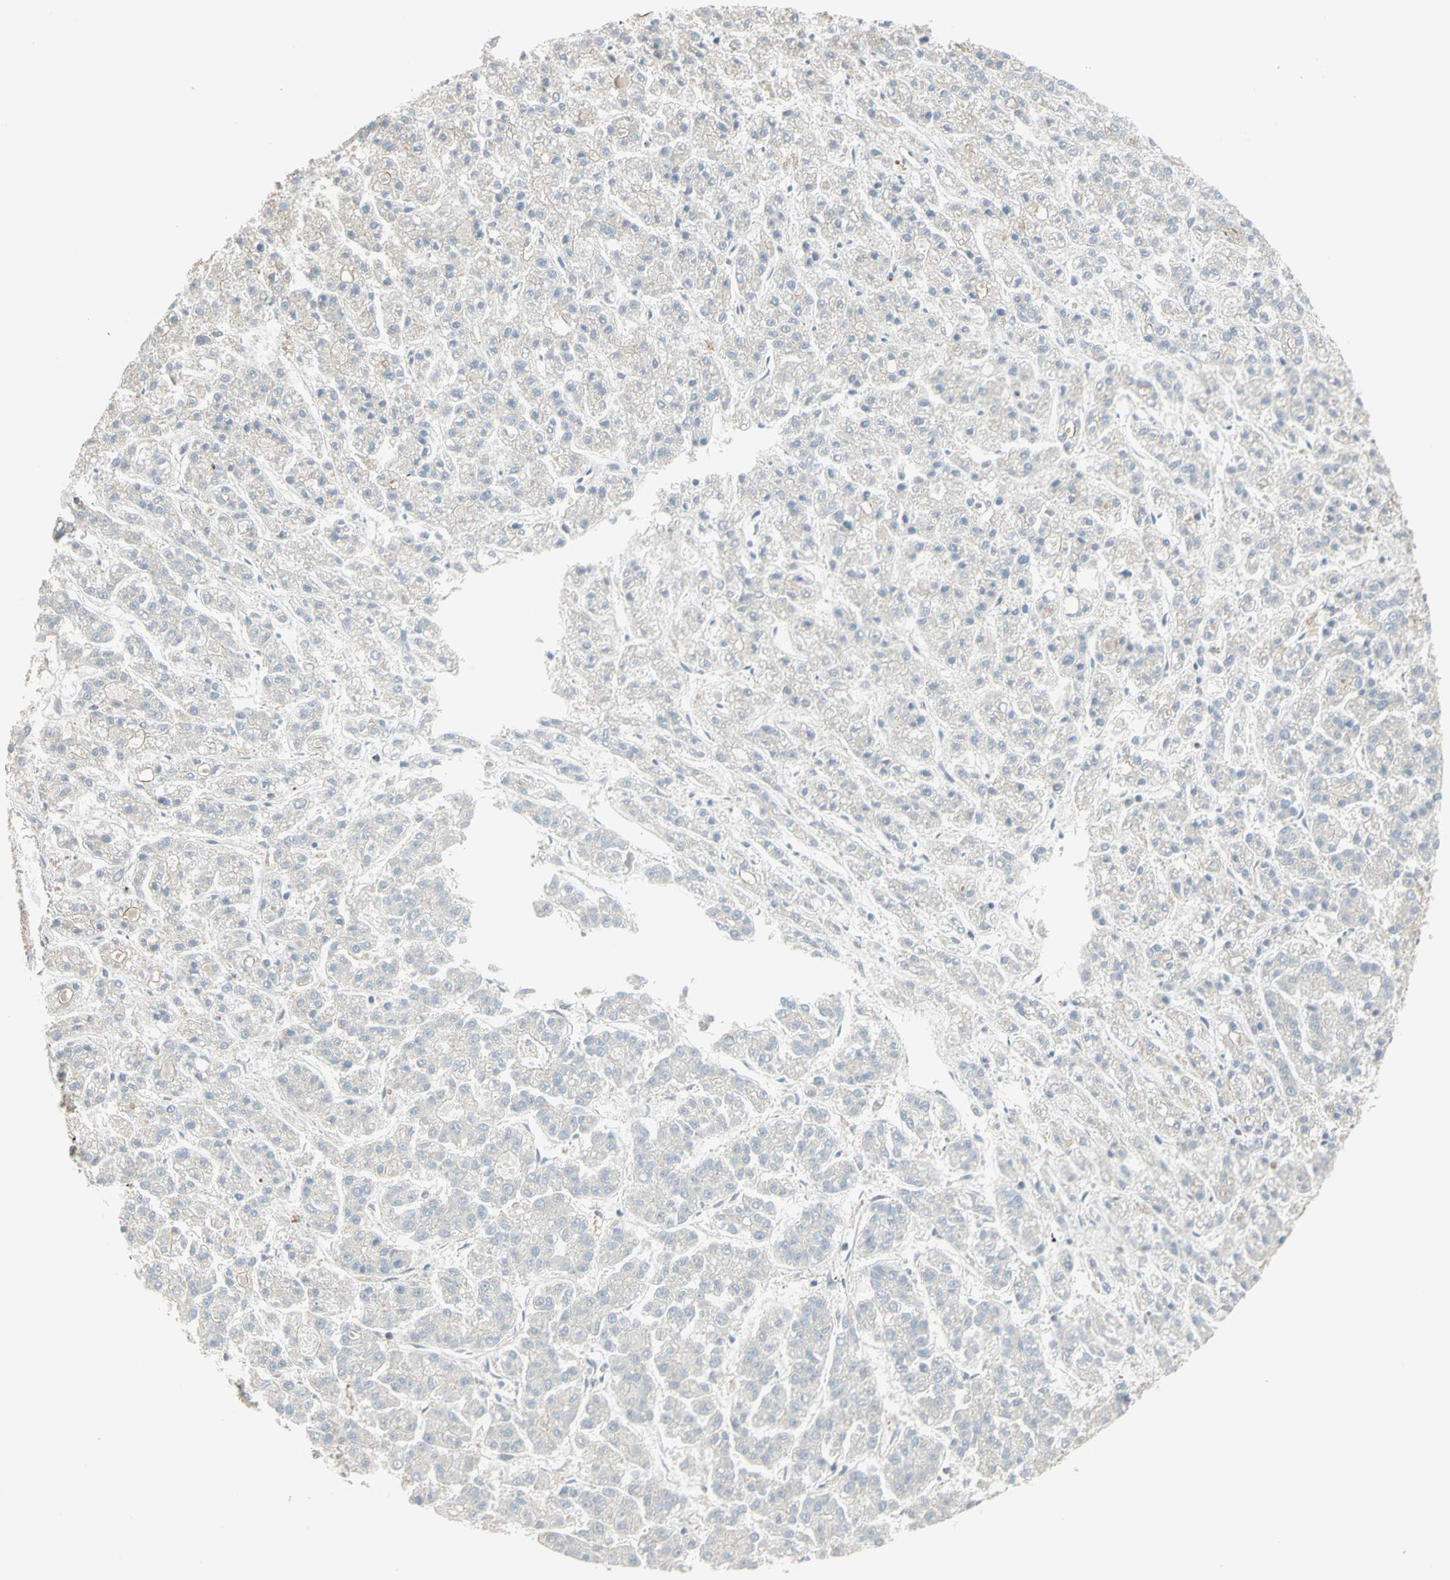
{"staining": {"intensity": "negative", "quantity": "none", "location": "none"}, "tissue": "liver cancer", "cell_type": "Tumor cells", "image_type": "cancer", "snomed": [{"axis": "morphology", "description": "Carcinoma, Hepatocellular, NOS"}, {"axis": "topography", "description": "Liver"}], "caption": "Immunohistochemistry (IHC) photomicrograph of human liver cancer stained for a protein (brown), which demonstrates no positivity in tumor cells.", "gene": "RBFOX2", "patient": {"sex": "male", "age": 70}}